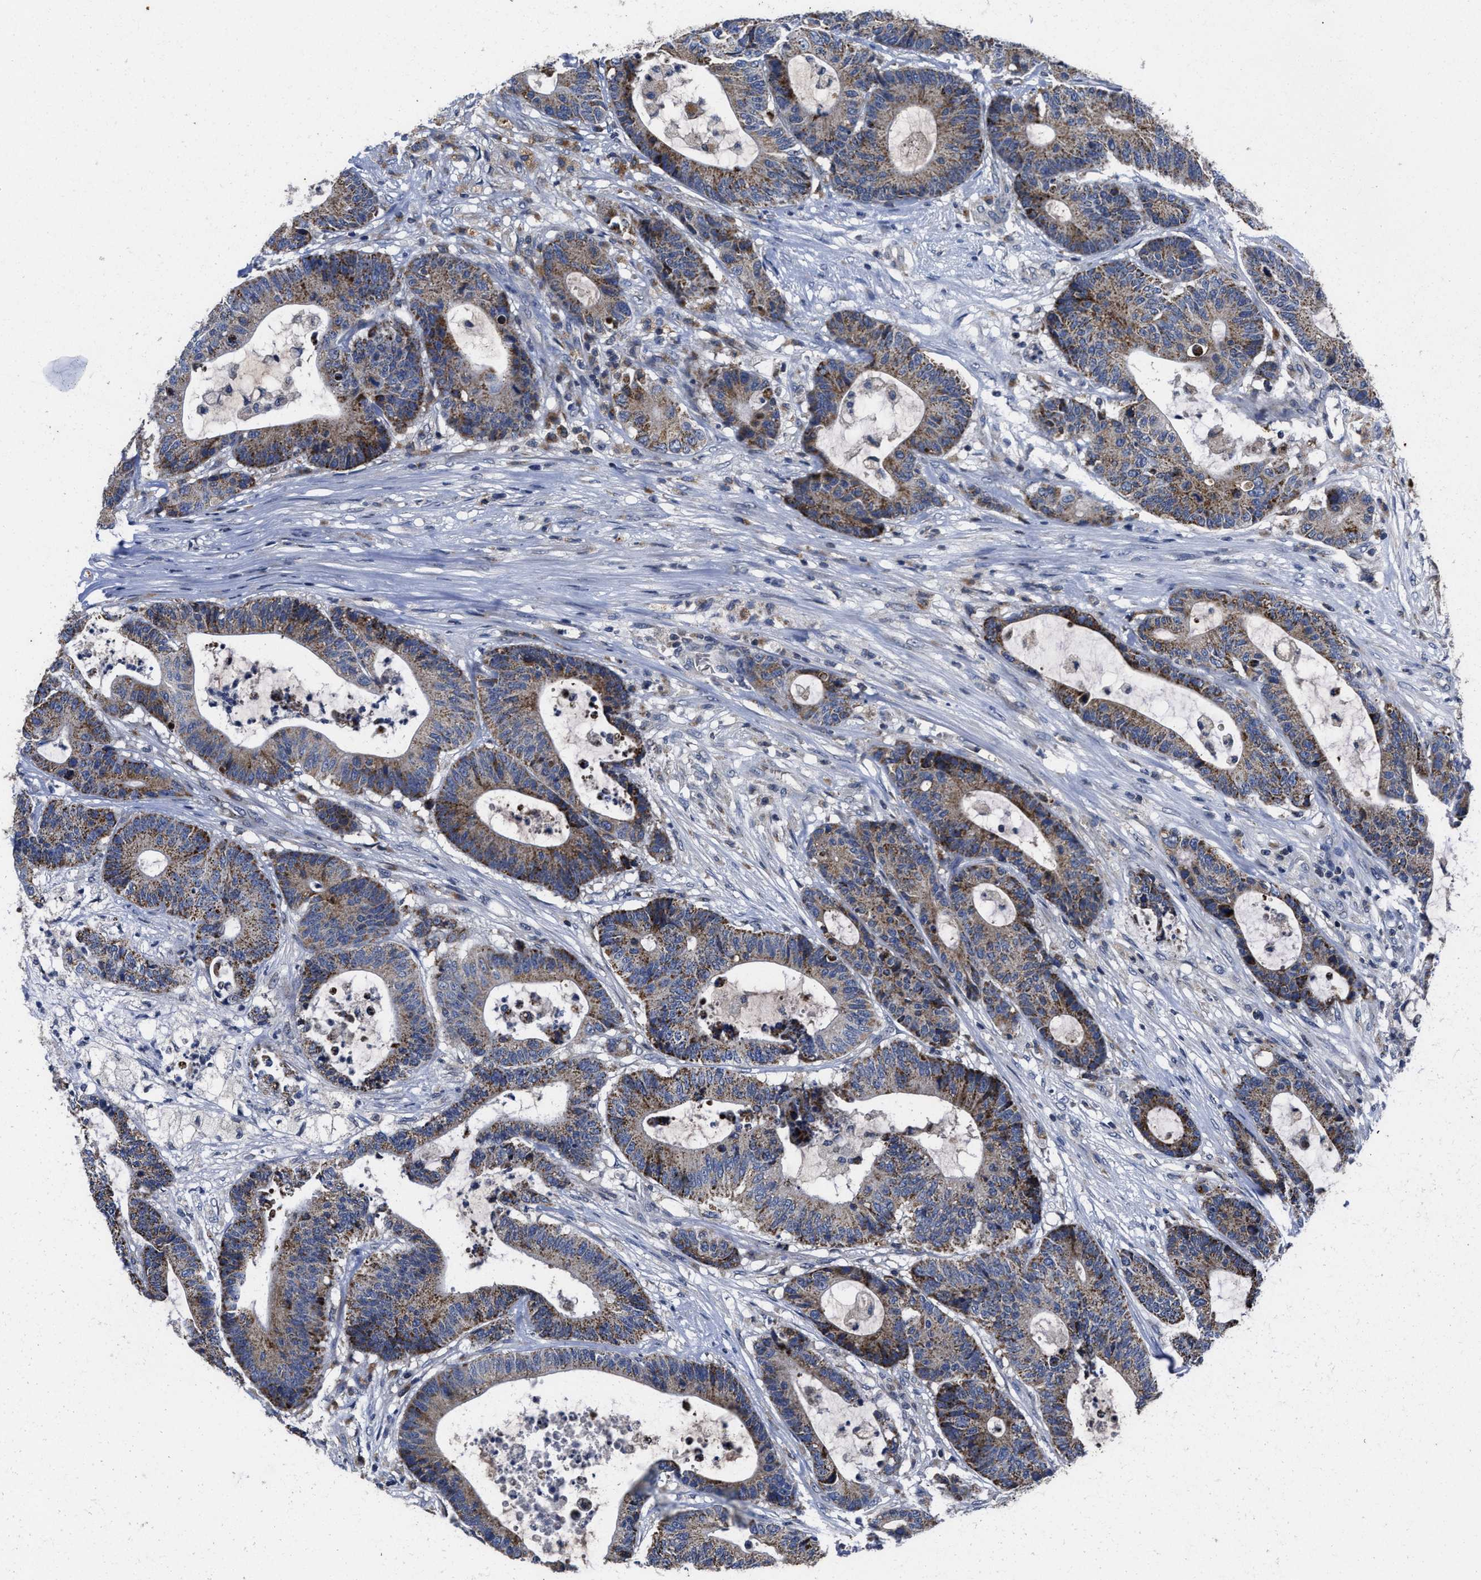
{"staining": {"intensity": "moderate", "quantity": ">75%", "location": "cytoplasmic/membranous"}, "tissue": "colorectal cancer", "cell_type": "Tumor cells", "image_type": "cancer", "snomed": [{"axis": "morphology", "description": "Adenocarcinoma, NOS"}, {"axis": "topography", "description": "Colon"}], "caption": "IHC histopathology image of adenocarcinoma (colorectal) stained for a protein (brown), which shows medium levels of moderate cytoplasmic/membranous staining in approximately >75% of tumor cells.", "gene": "CACNA1D", "patient": {"sex": "female", "age": 84}}